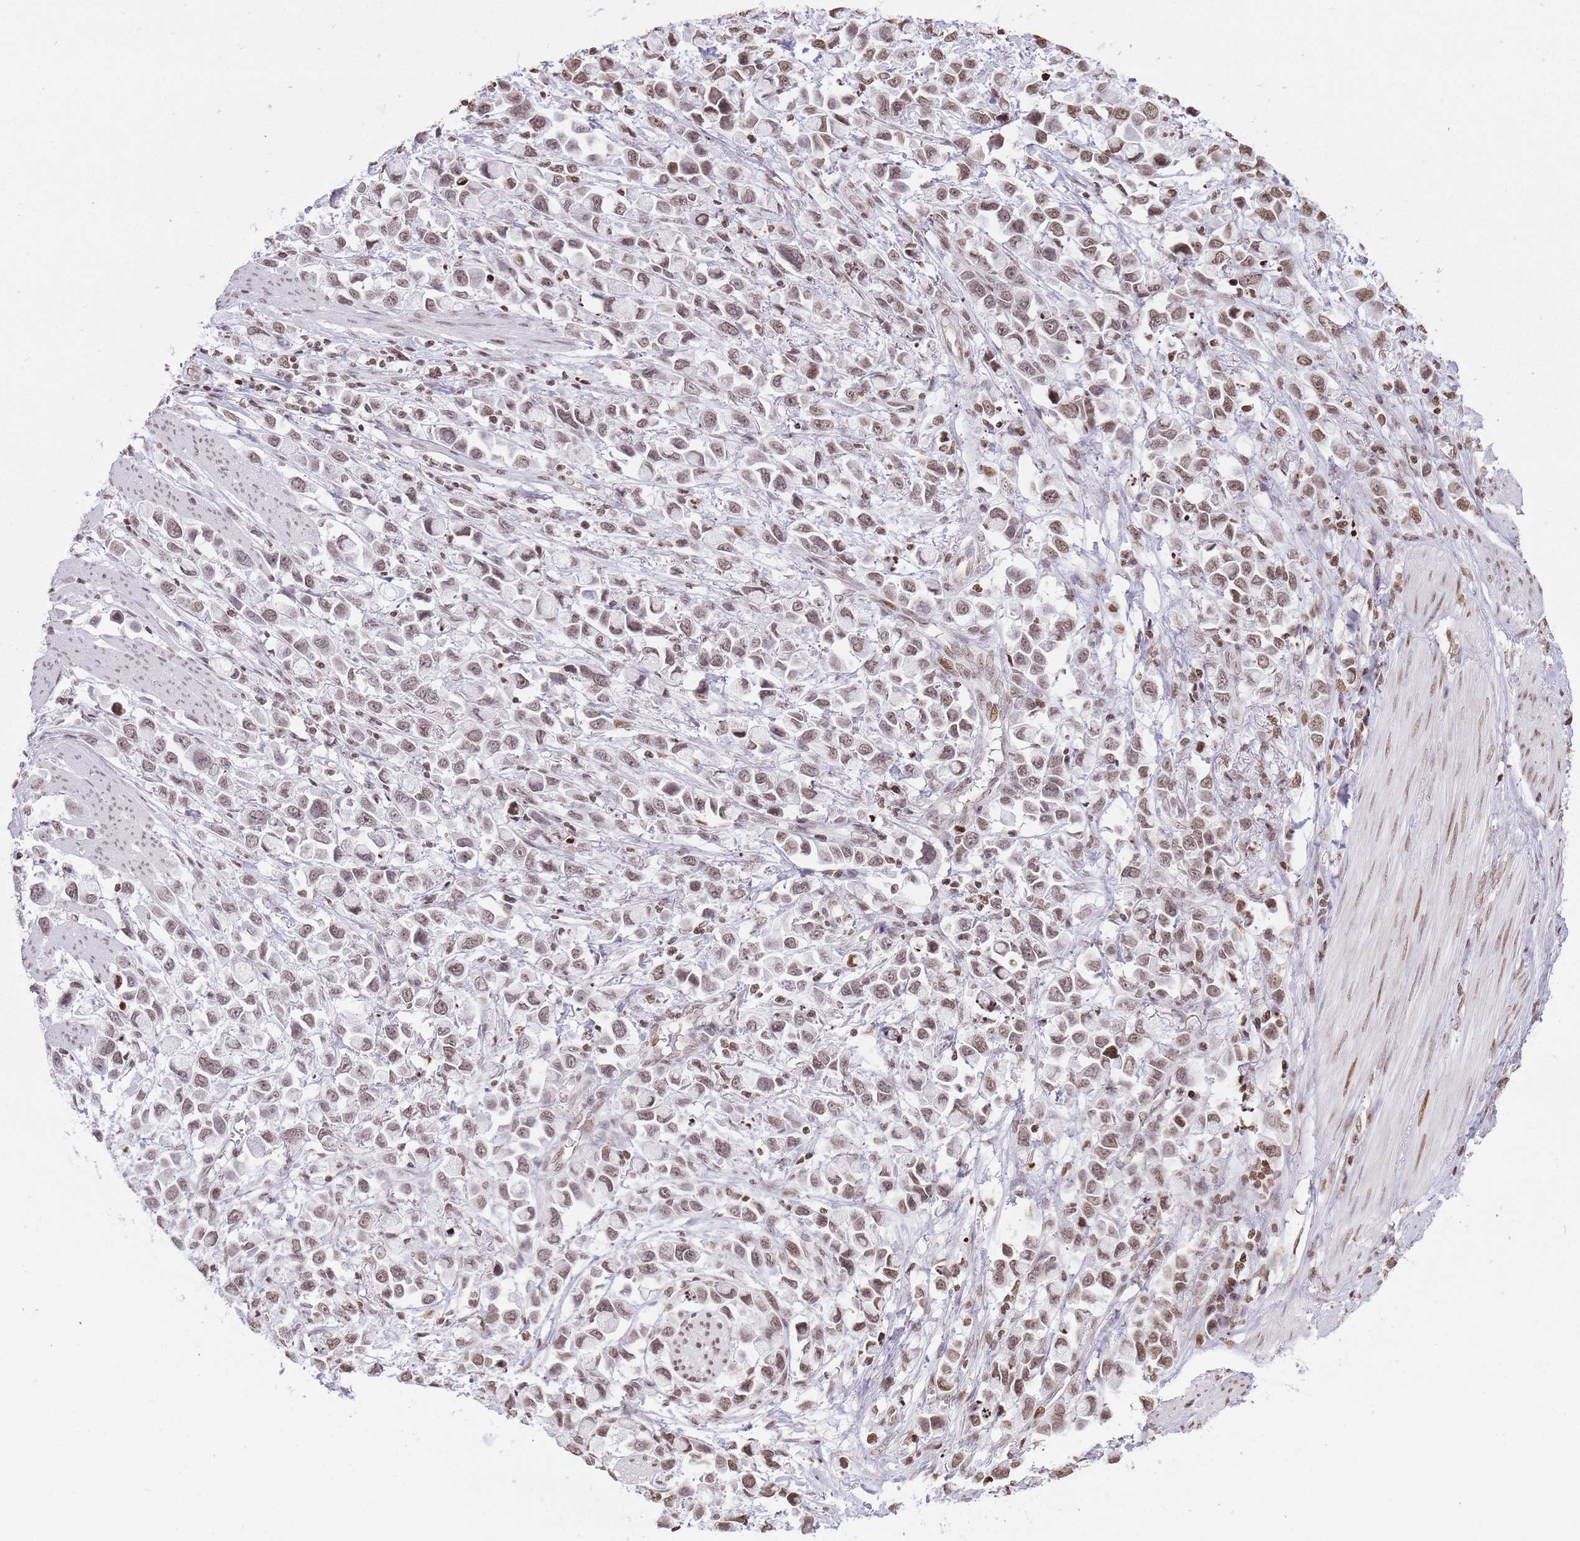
{"staining": {"intensity": "weak", "quantity": ">75%", "location": "nuclear"}, "tissue": "stomach cancer", "cell_type": "Tumor cells", "image_type": "cancer", "snomed": [{"axis": "morphology", "description": "Adenocarcinoma, NOS"}, {"axis": "topography", "description": "Stomach"}], "caption": "High-power microscopy captured an immunohistochemistry (IHC) micrograph of stomach cancer (adenocarcinoma), revealing weak nuclear expression in approximately >75% of tumor cells. The staining is performed using DAB brown chromogen to label protein expression. The nuclei are counter-stained blue using hematoxylin.", "gene": "SHISAL1", "patient": {"sex": "female", "age": 81}}